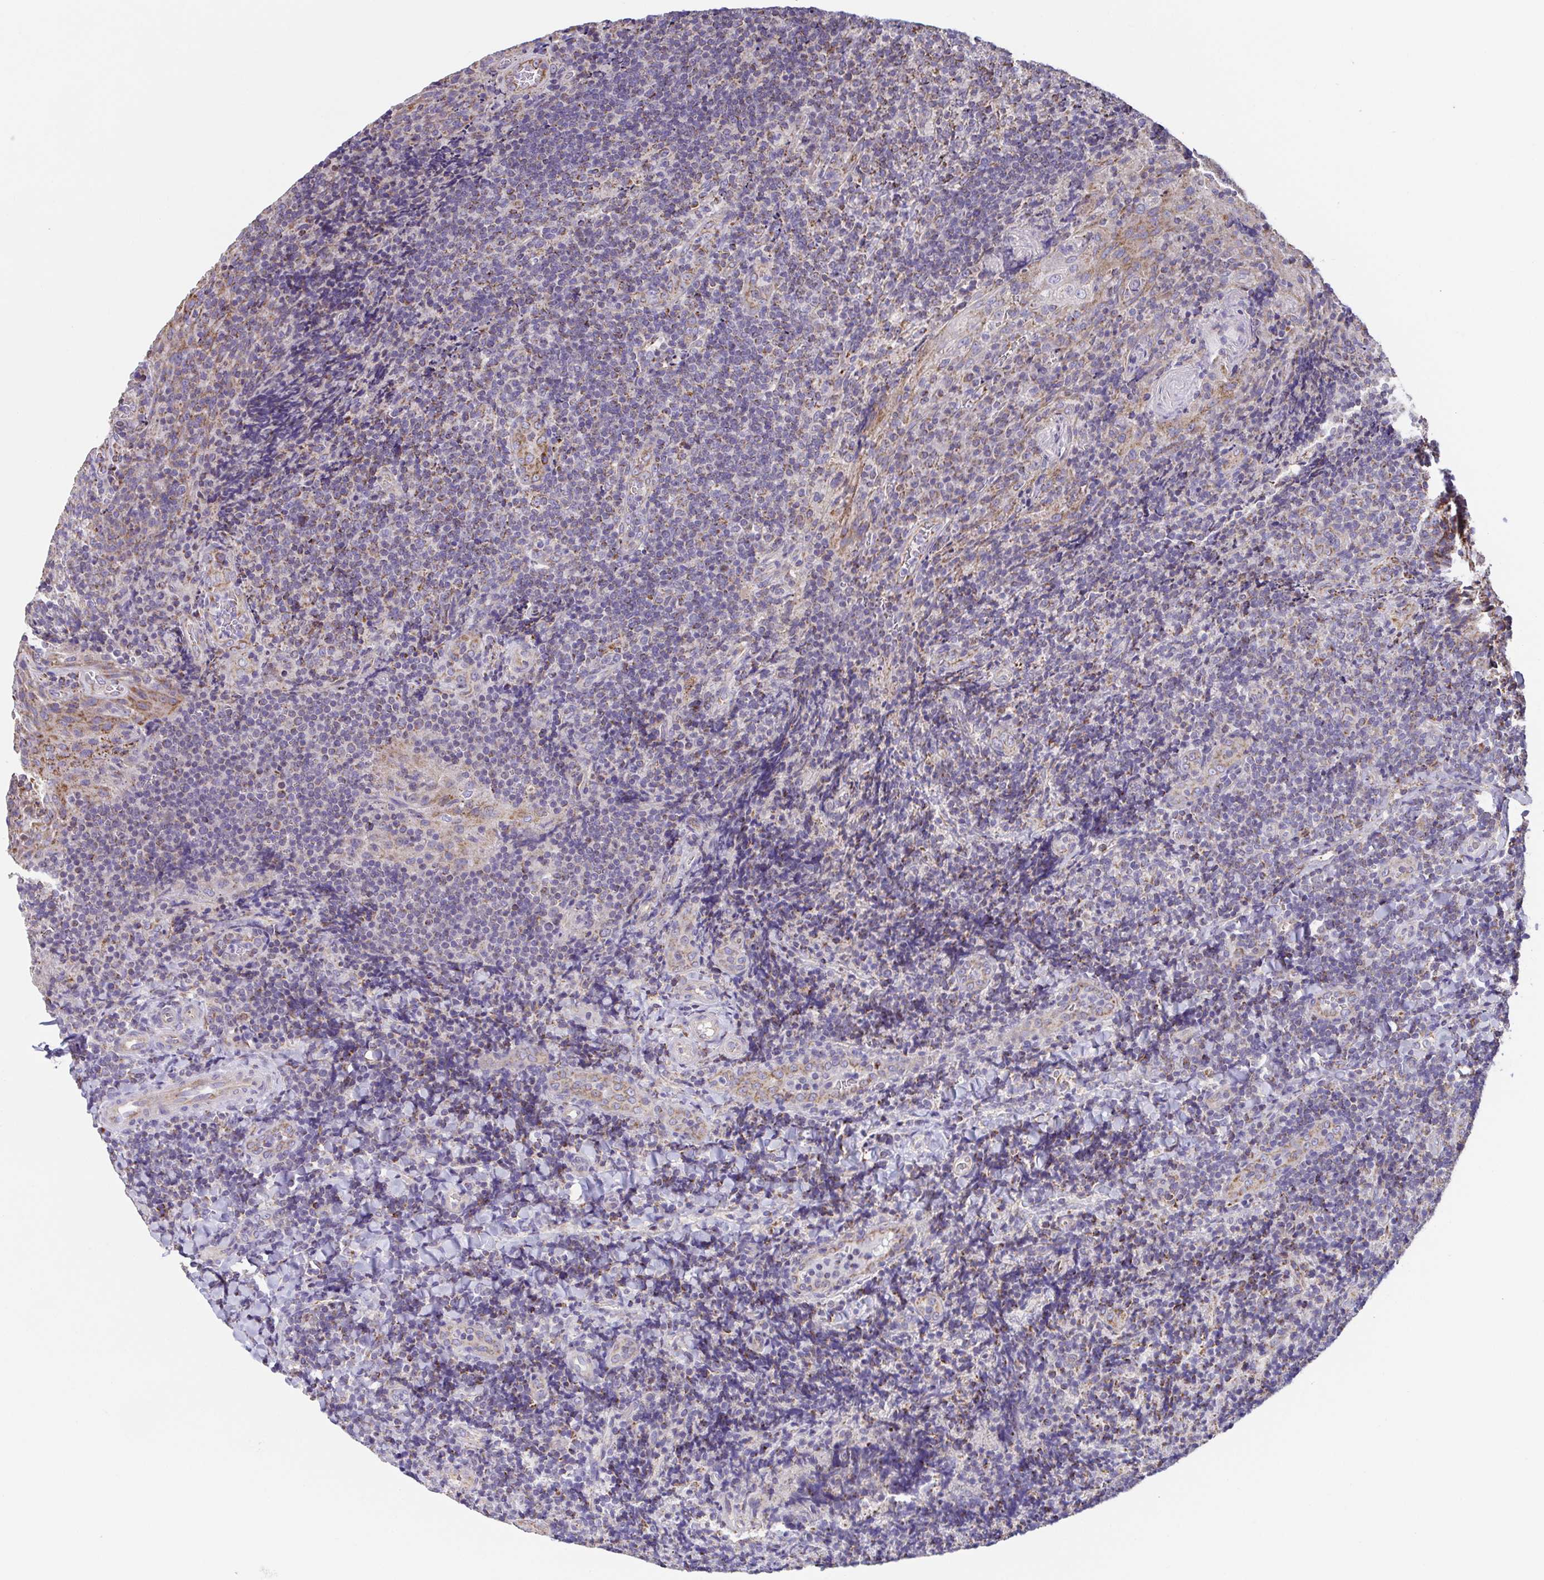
{"staining": {"intensity": "weak", "quantity": "25%-75%", "location": "cytoplasmic/membranous"}, "tissue": "tonsil", "cell_type": "Germinal center cells", "image_type": "normal", "snomed": [{"axis": "morphology", "description": "Normal tissue, NOS"}, {"axis": "topography", "description": "Tonsil"}], "caption": "High-magnification brightfield microscopy of benign tonsil stained with DAB (brown) and counterstained with hematoxylin (blue). germinal center cells exhibit weak cytoplasmic/membranous expression is identified in approximately25%-75% of cells. Ihc stains the protein of interest in brown and the nuclei are stained blue.", "gene": "GINM1", "patient": {"sex": "male", "age": 17}}